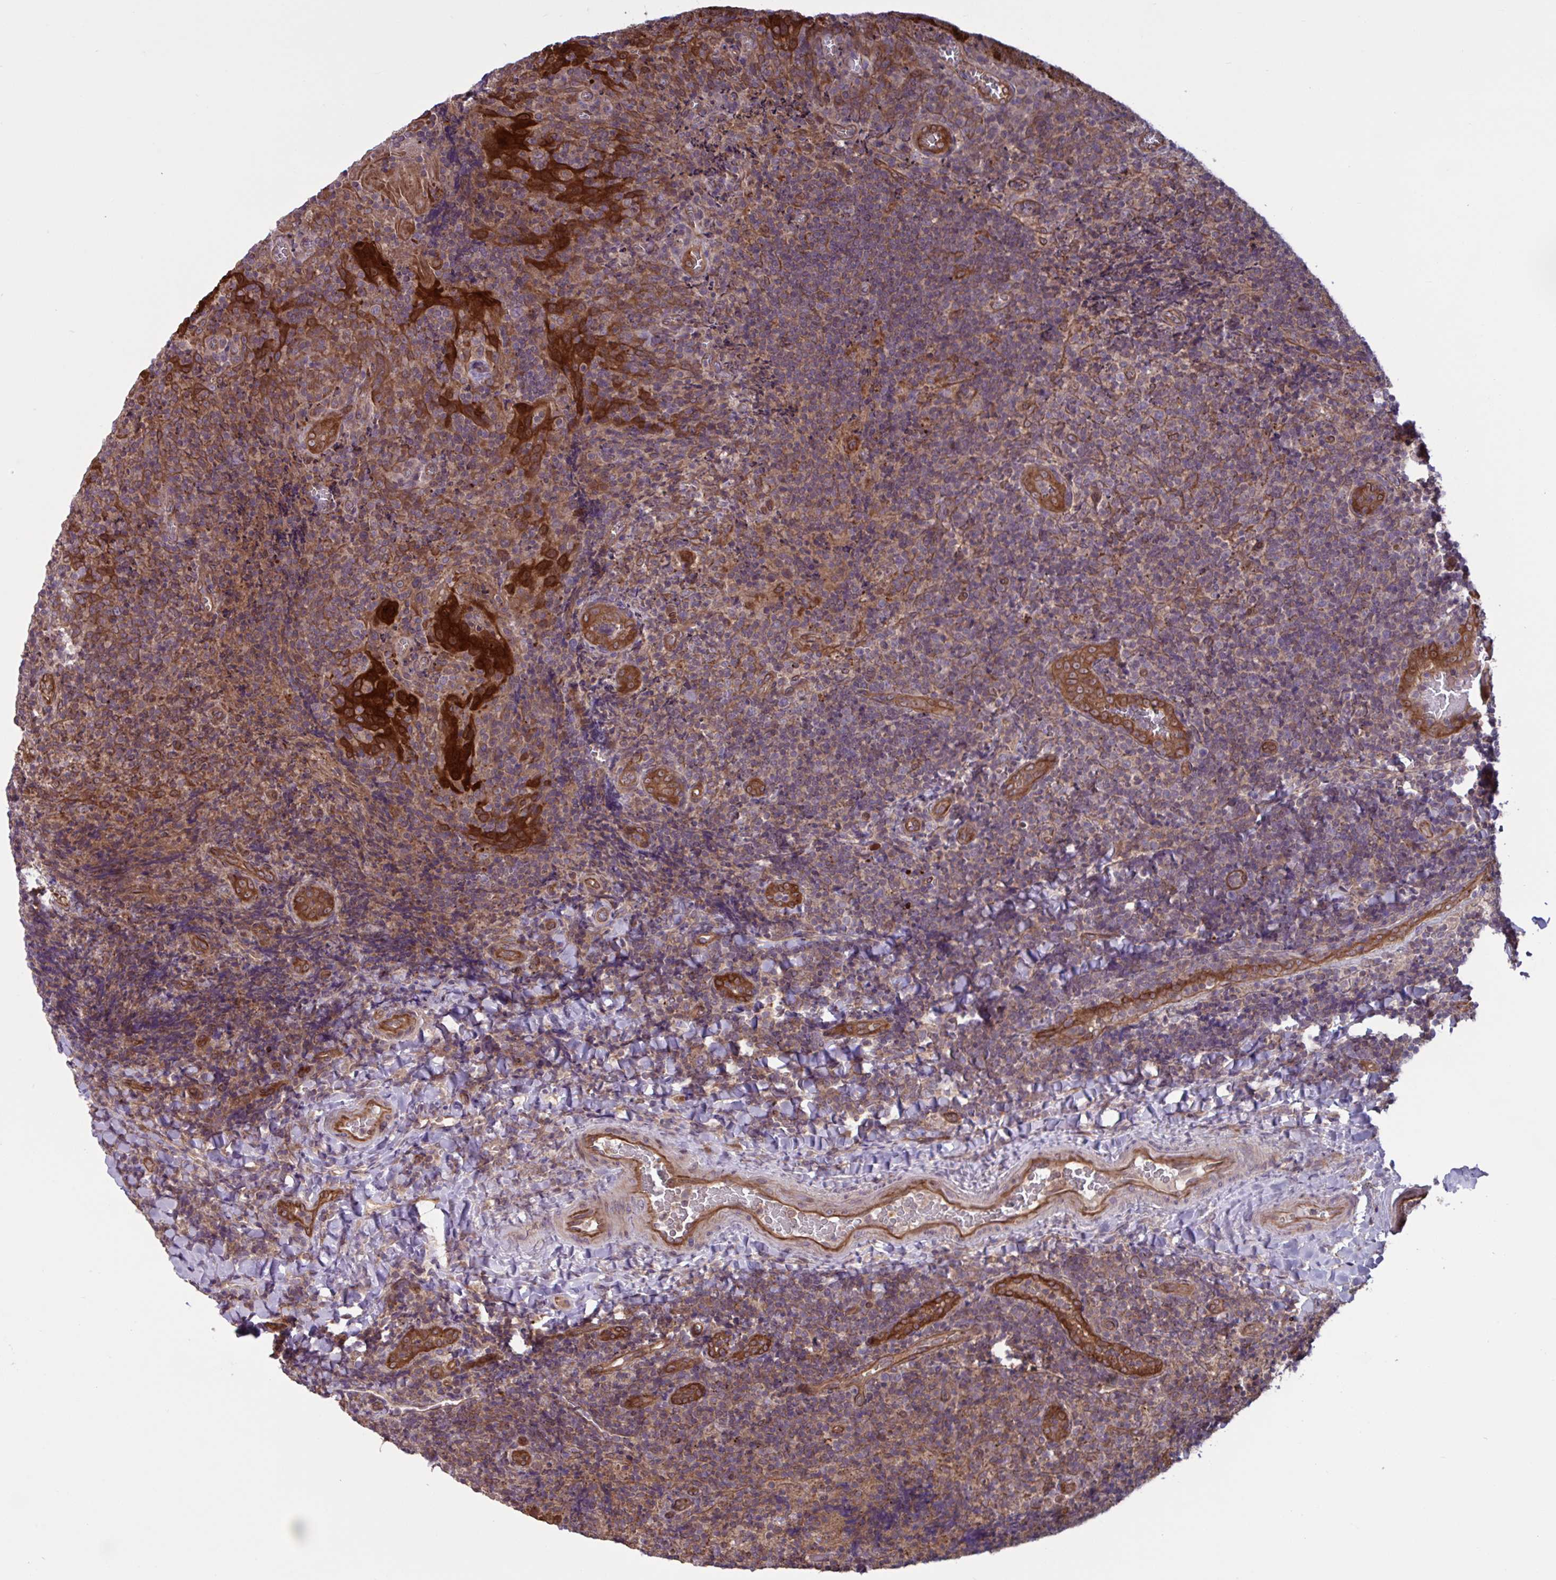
{"staining": {"intensity": "weak", "quantity": "<25%", "location": "cytoplasmic/membranous"}, "tissue": "tonsil", "cell_type": "Germinal center cells", "image_type": "normal", "snomed": [{"axis": "morphology", "description": "Normal tissue, NOS"}, {"axis": "topography", "description": "Tonsil"}], "caption": "Germinal center cells show no significant protein expression in normal tonsil. Nuclei are stained in blue.", "gene": "GLTP", "patient": {"sex": "male", "age": 17}}